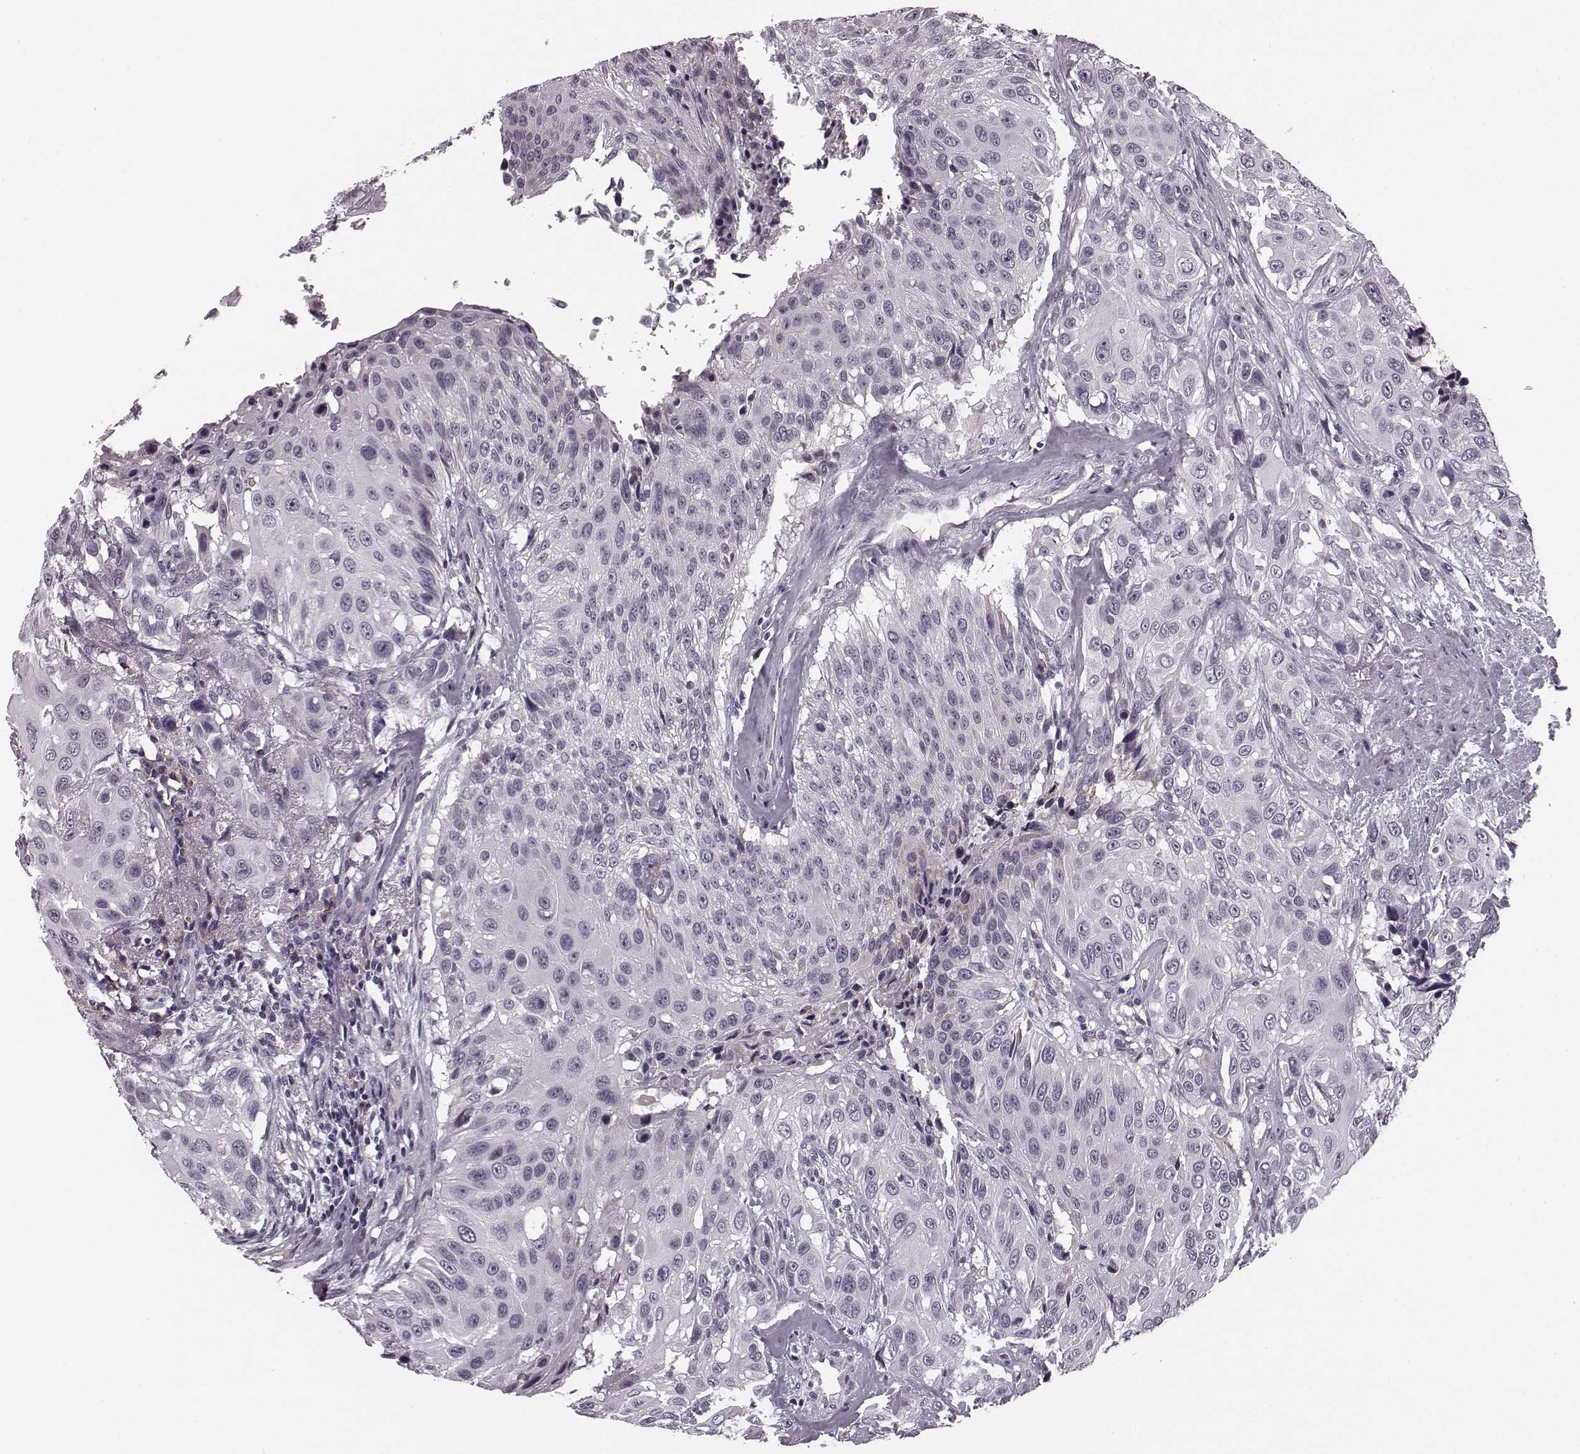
{"staining": {"intensity": "negative", "quantity": "none", "location": "none"}, "tissue": "urothelial cancer", "cell_type": "Tumor cells", "image_type": "cancer", "snomed": [{"axis": "morphology", "description": "Urothelial carcinoma, NOS"}, {"axis": "topography", "description": "Urinary bladder"}], "caption": "Human transitional cell carcinoma stained for a protein using immunohistochemistry (IHC) reveals no positivity in tumor cells.", "gene": "FAM234B", "patient": {"sex": "male", "age": 55}}